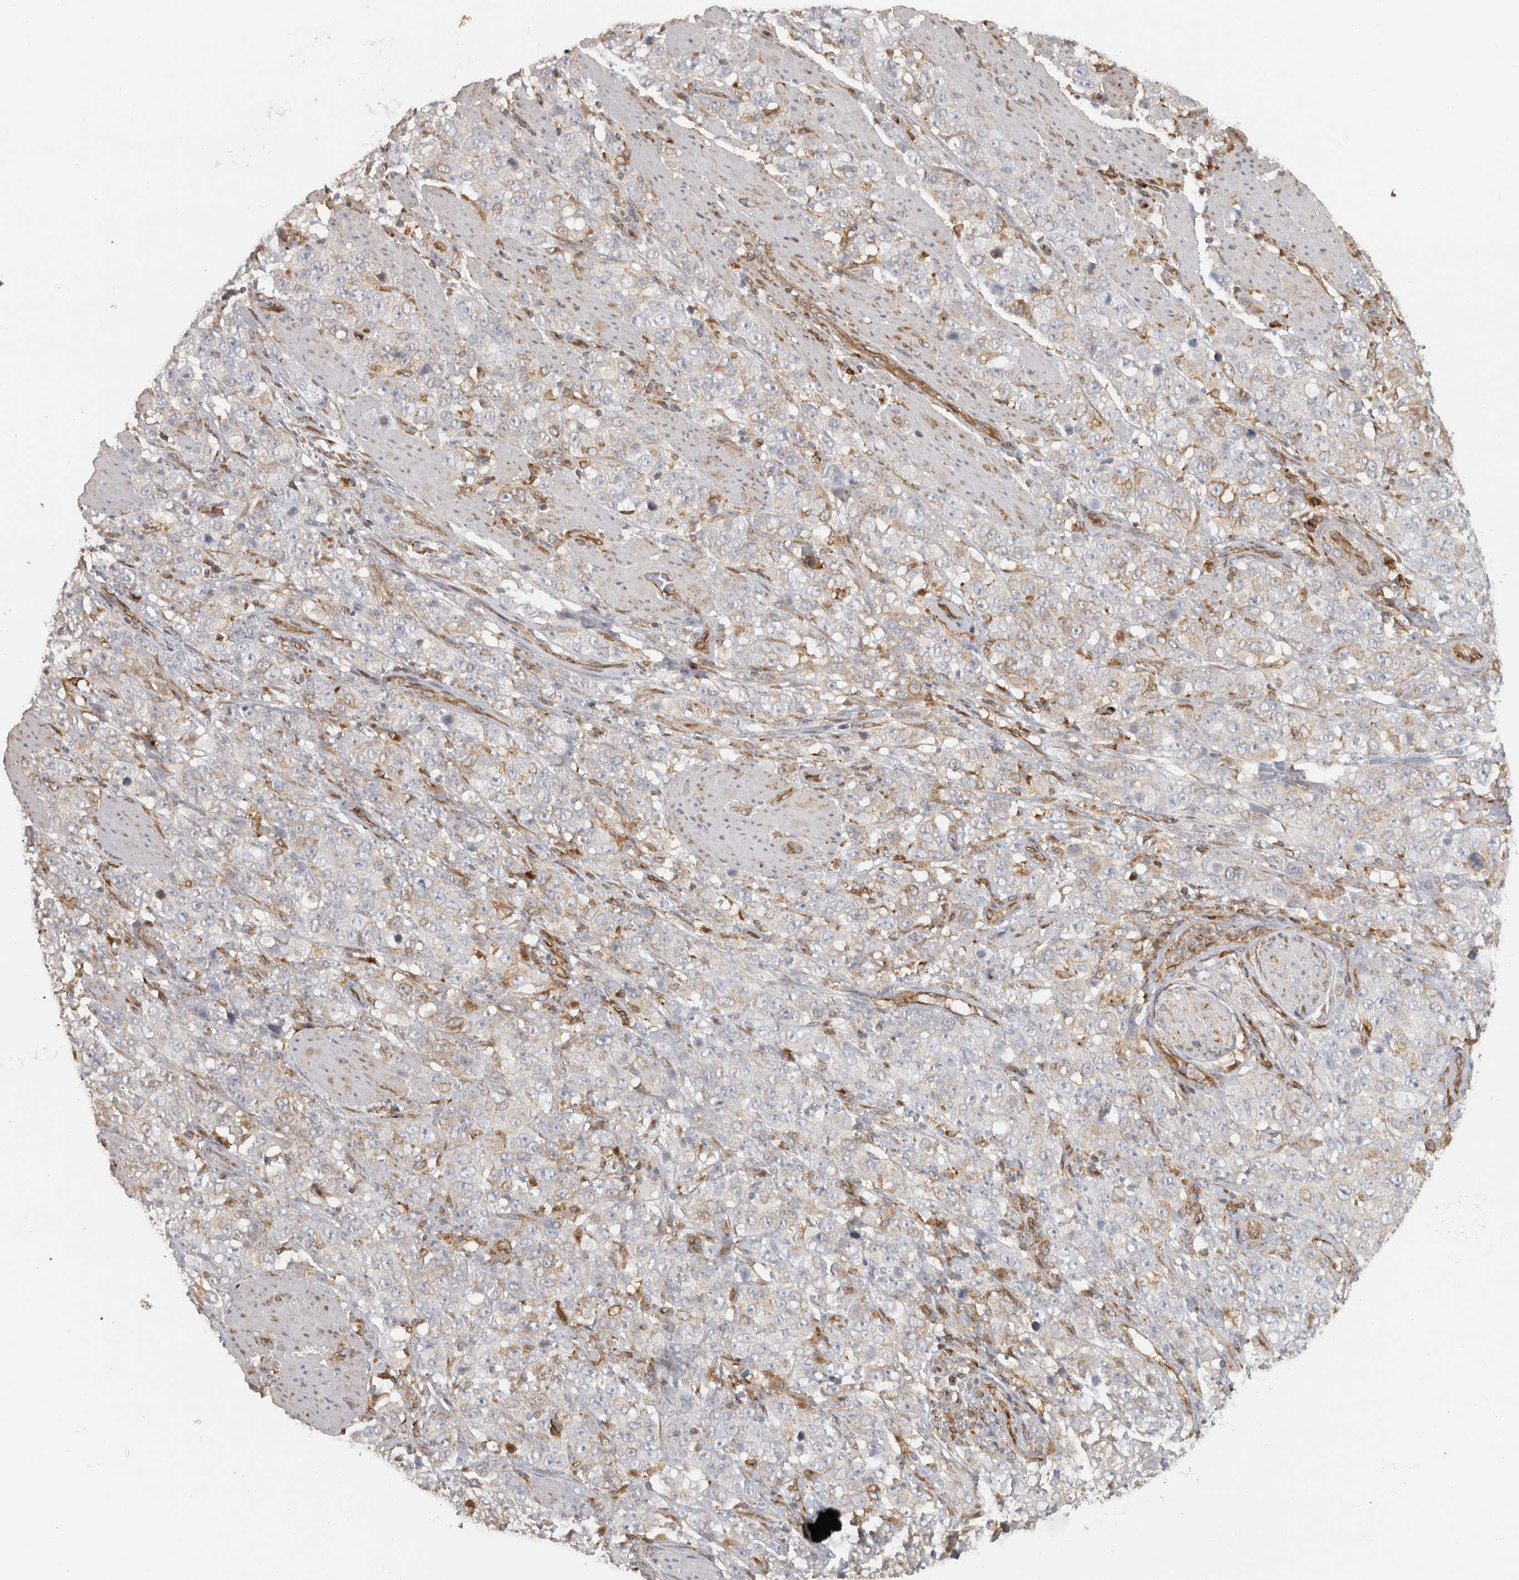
{"staining": {"intensity": "negative", "quantity": "none", "location": "none"}, "tissue": "stomach cancer", "cell_type": "Tumor cells", "image_type": "cancer", "snomed": [{"axis": "morphology", "description": "Adenocarcinoma, NOS"}, {"axis": "topography", "description": "Stomach"}], "caption": "A high-resolution image shows IHC staining of stomach adenocarcinoma, which shows no significant staining in tumor cells. (Stains: DAB (3,3'-diaminobenzidine) immunohistochemistry (IHC) with hematoxylin counter stain, Microscopy: brightfield microscopy at high magnification).", "gene": "HLA-E", "patient": {"sex": "male", "age": 48}}